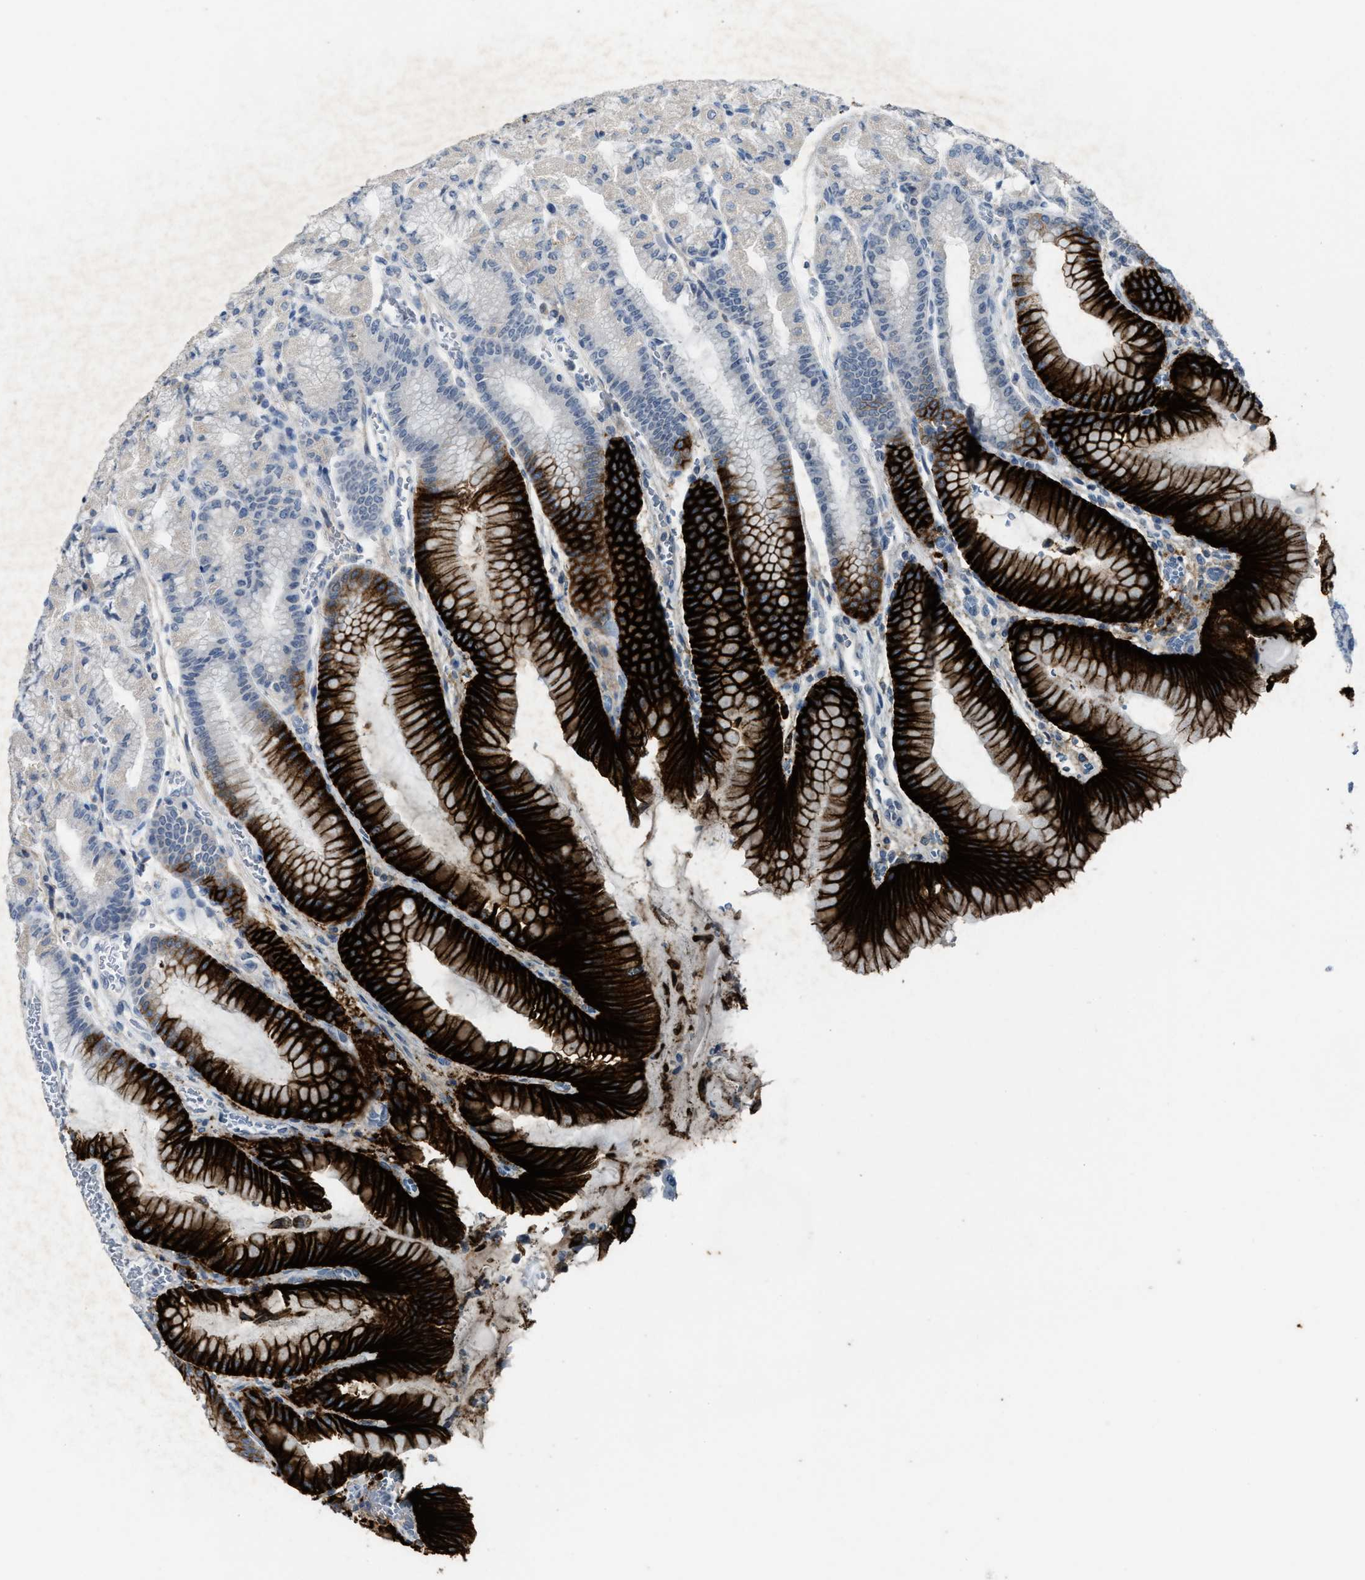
{"staining": {"intensity": "strong", "quantity": "25%-75%", "location": "cytoplasmic/membranous"}, "tissue": "stomach", "cell_type": "Glandular cells", "image_type": "normal", "snomed": [{"axis": "morphology", "description": "Normal tissue, NOS"}, {"axis": "morphology", "description": "Carcinoid, malignant, NOS"}, {"axis": "topography", "description": "Stomach, upper"}], "caption": "A brown stain labels strong cytoplasmic/membranous staining of a protein in glandular cells of unremarkable stomach.", "gene": "SLC5A5", "patient": {"sex": "male", "age": 39}}